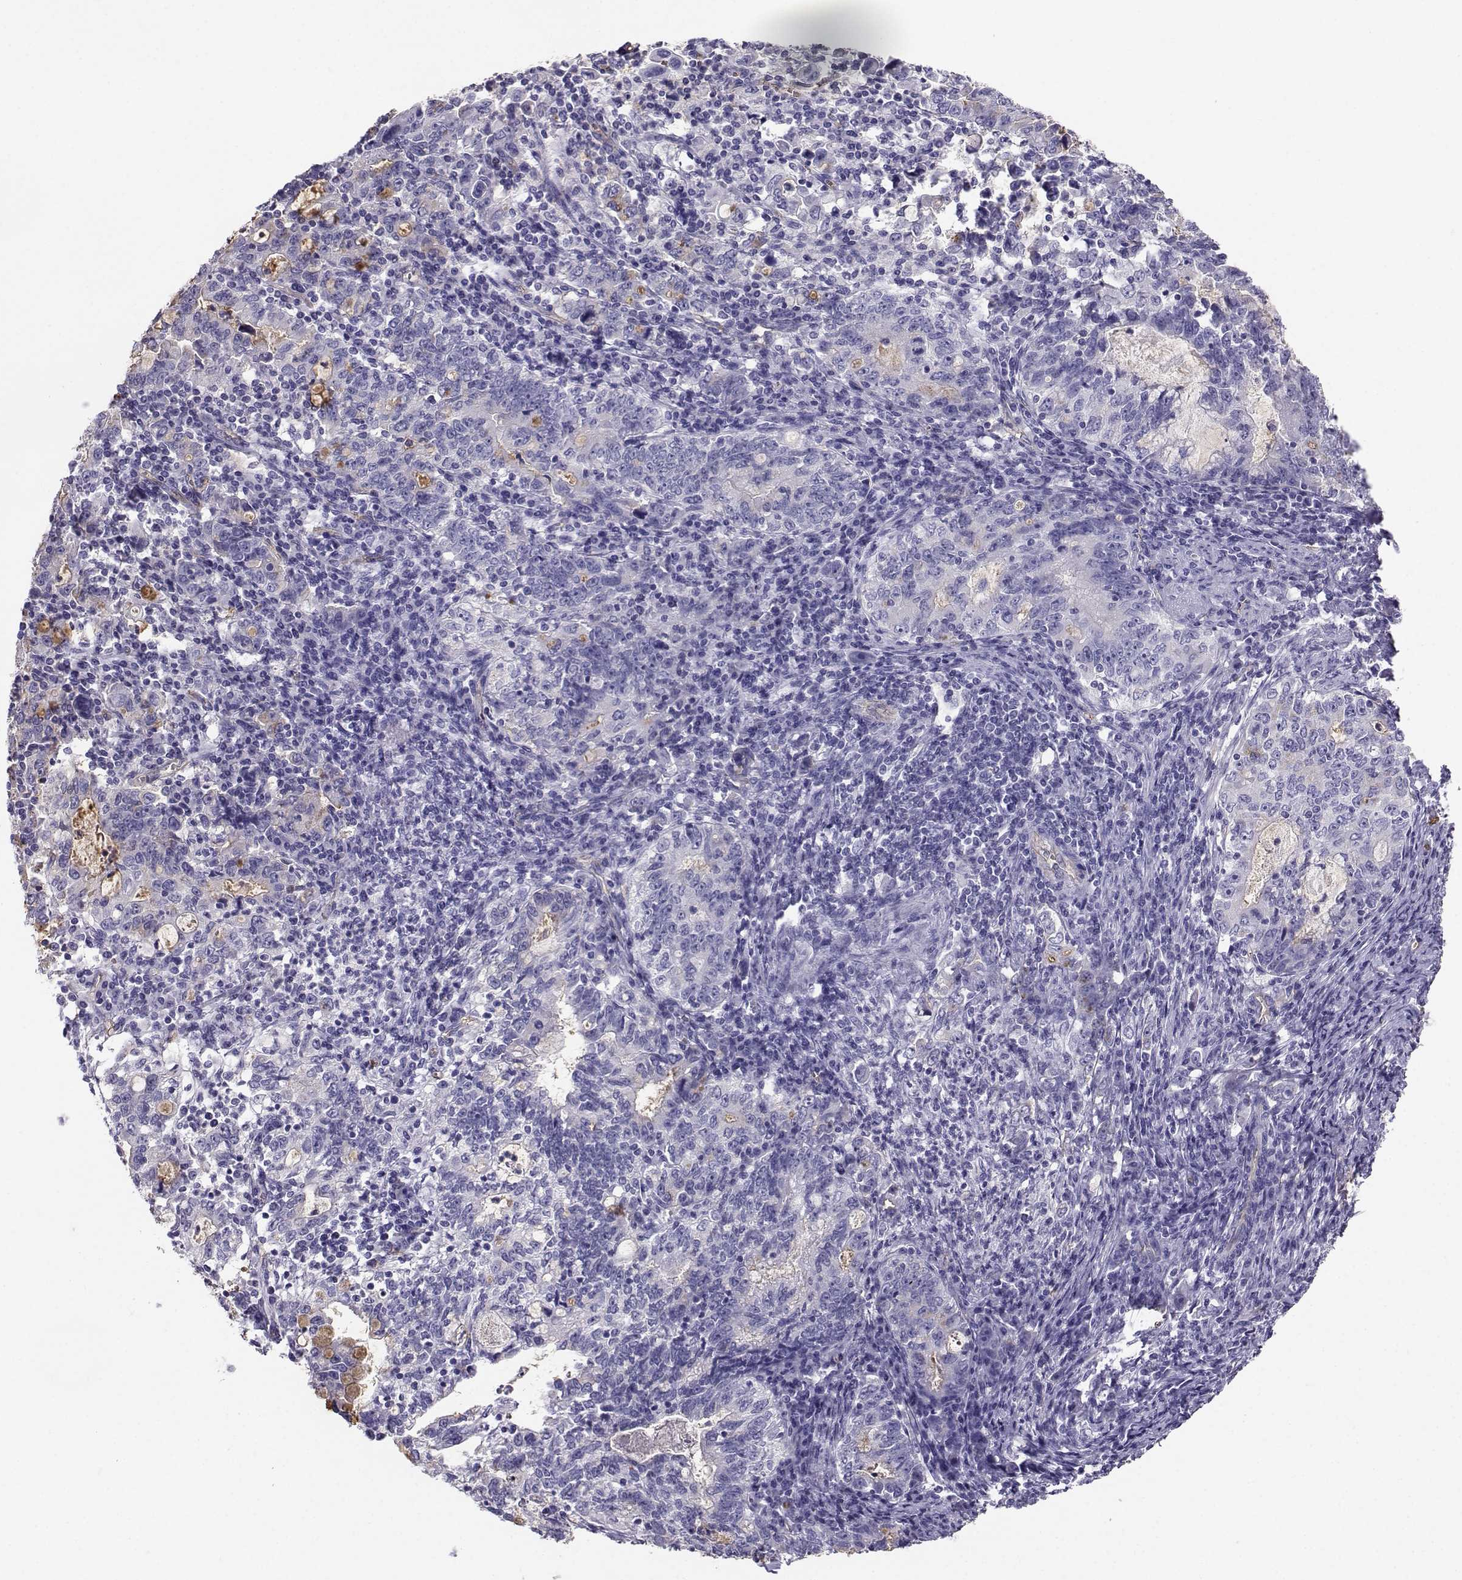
{"staining": {"intensity": "negative", "quantity": "none", "location": "none"}, "tissue": "stomach cancer", "cell_type": "Tumor cells", "image_type": "cancer", "snomed": [{"axis": "morphology", "description": "Adenocarcinoma, NOS"}, {"axis": "topography", "description": "Stomach, lower"}], "caption": "Tumor cells are negative for protein expression in human stomach cancer (adenocarcinoma).", "gene": "CLUL1", "patient": {"sex": "female", "age": 72}}